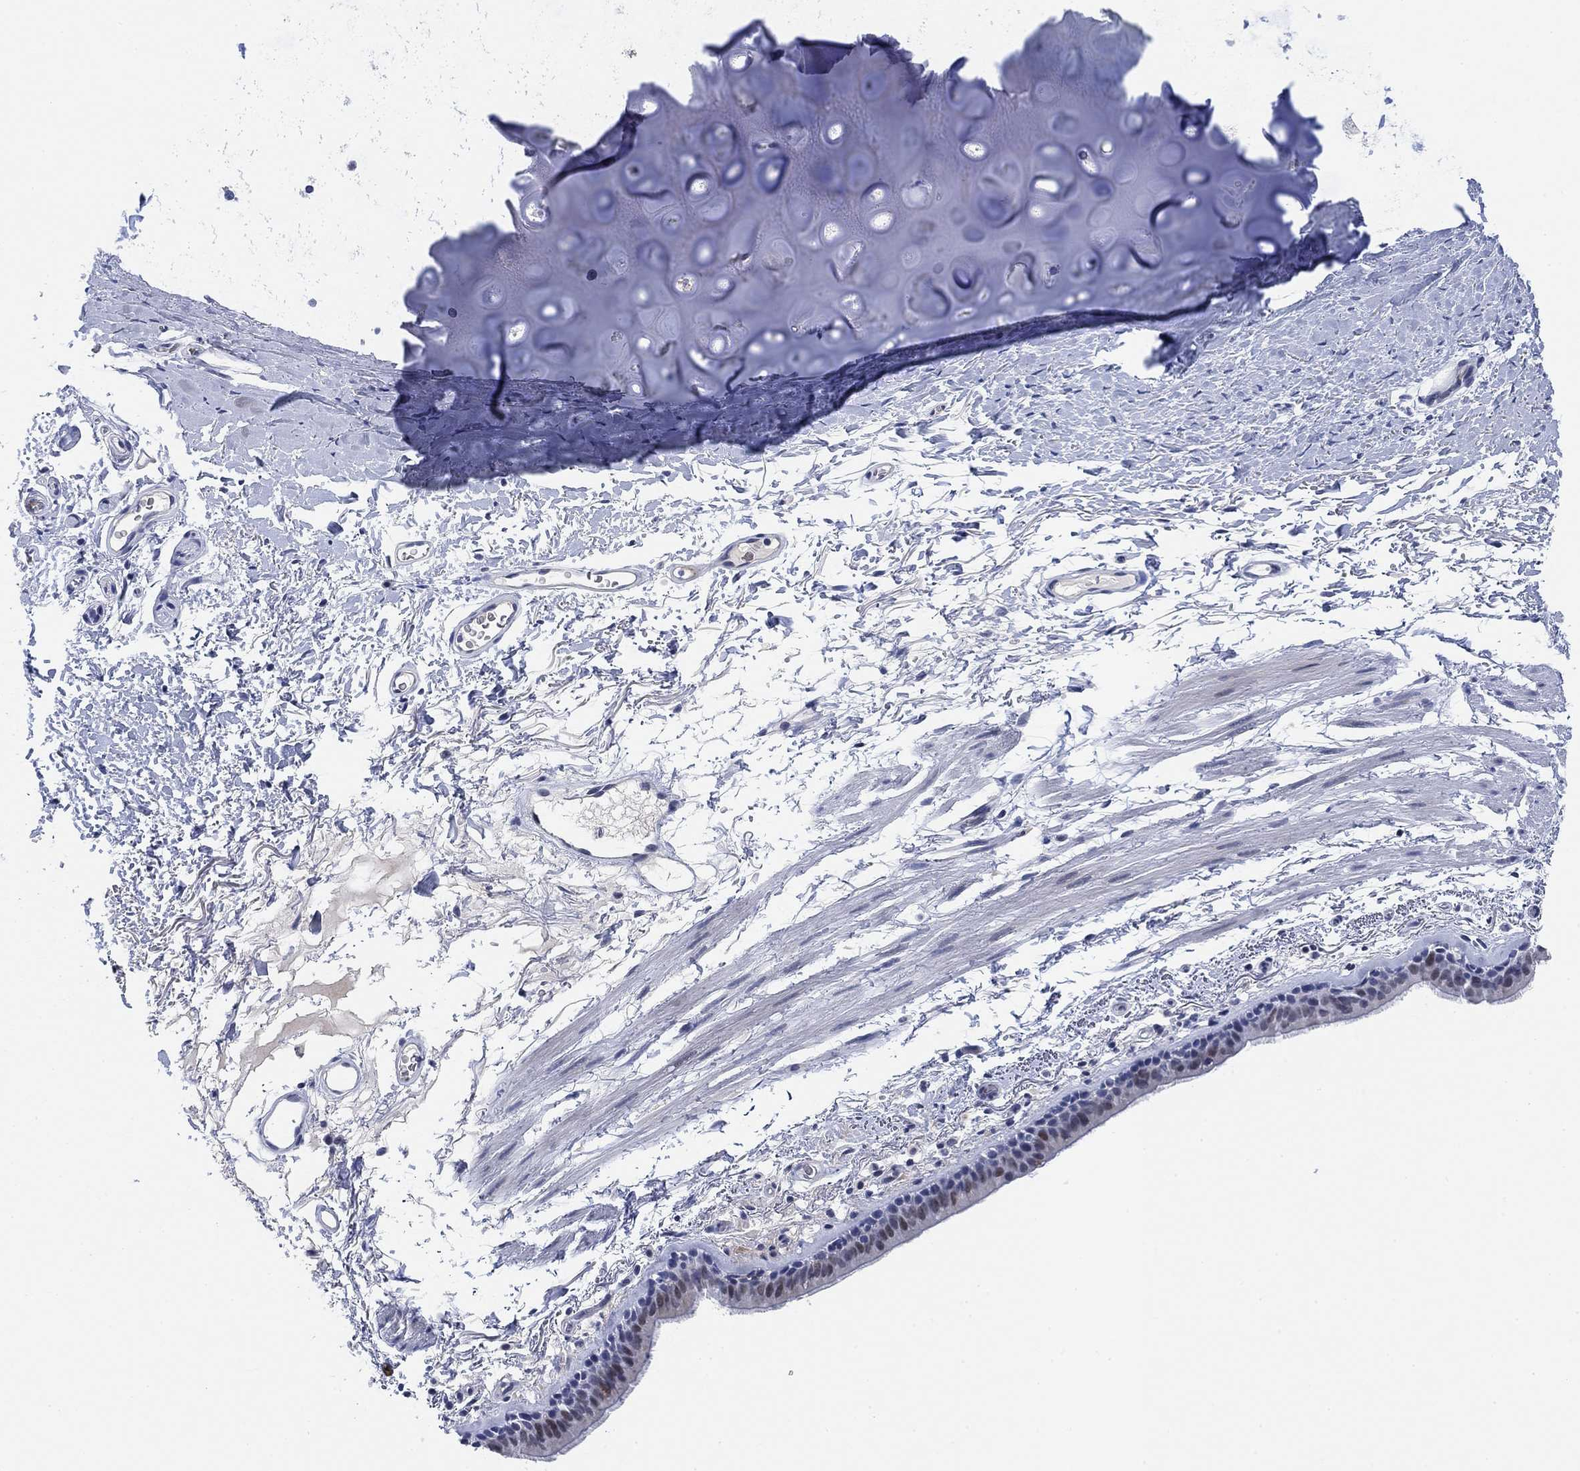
{"staining": {"intensity": "negative", "quantity": "none", "location": "none"}, "tissue": "bronchus", "cell_type": "Respiratory epithelial cells", "image_type": "normal", "snomed": [{"axis": "morphology", "description": "Normal tissue, NOS"}, {"axis": "topography", "description": "Lymph node"}, {"axis": "topography", "description": "Bronchus"}], "caption": "The micrograph exhibits no significant staining in respiratory epithelial cells of bronchus. (Brightfield microscopy of DAB immunohistochemistry (IHC) at high magnification).", "gene": "PAX6", "patient": {"sex": "female", "age": 70}}